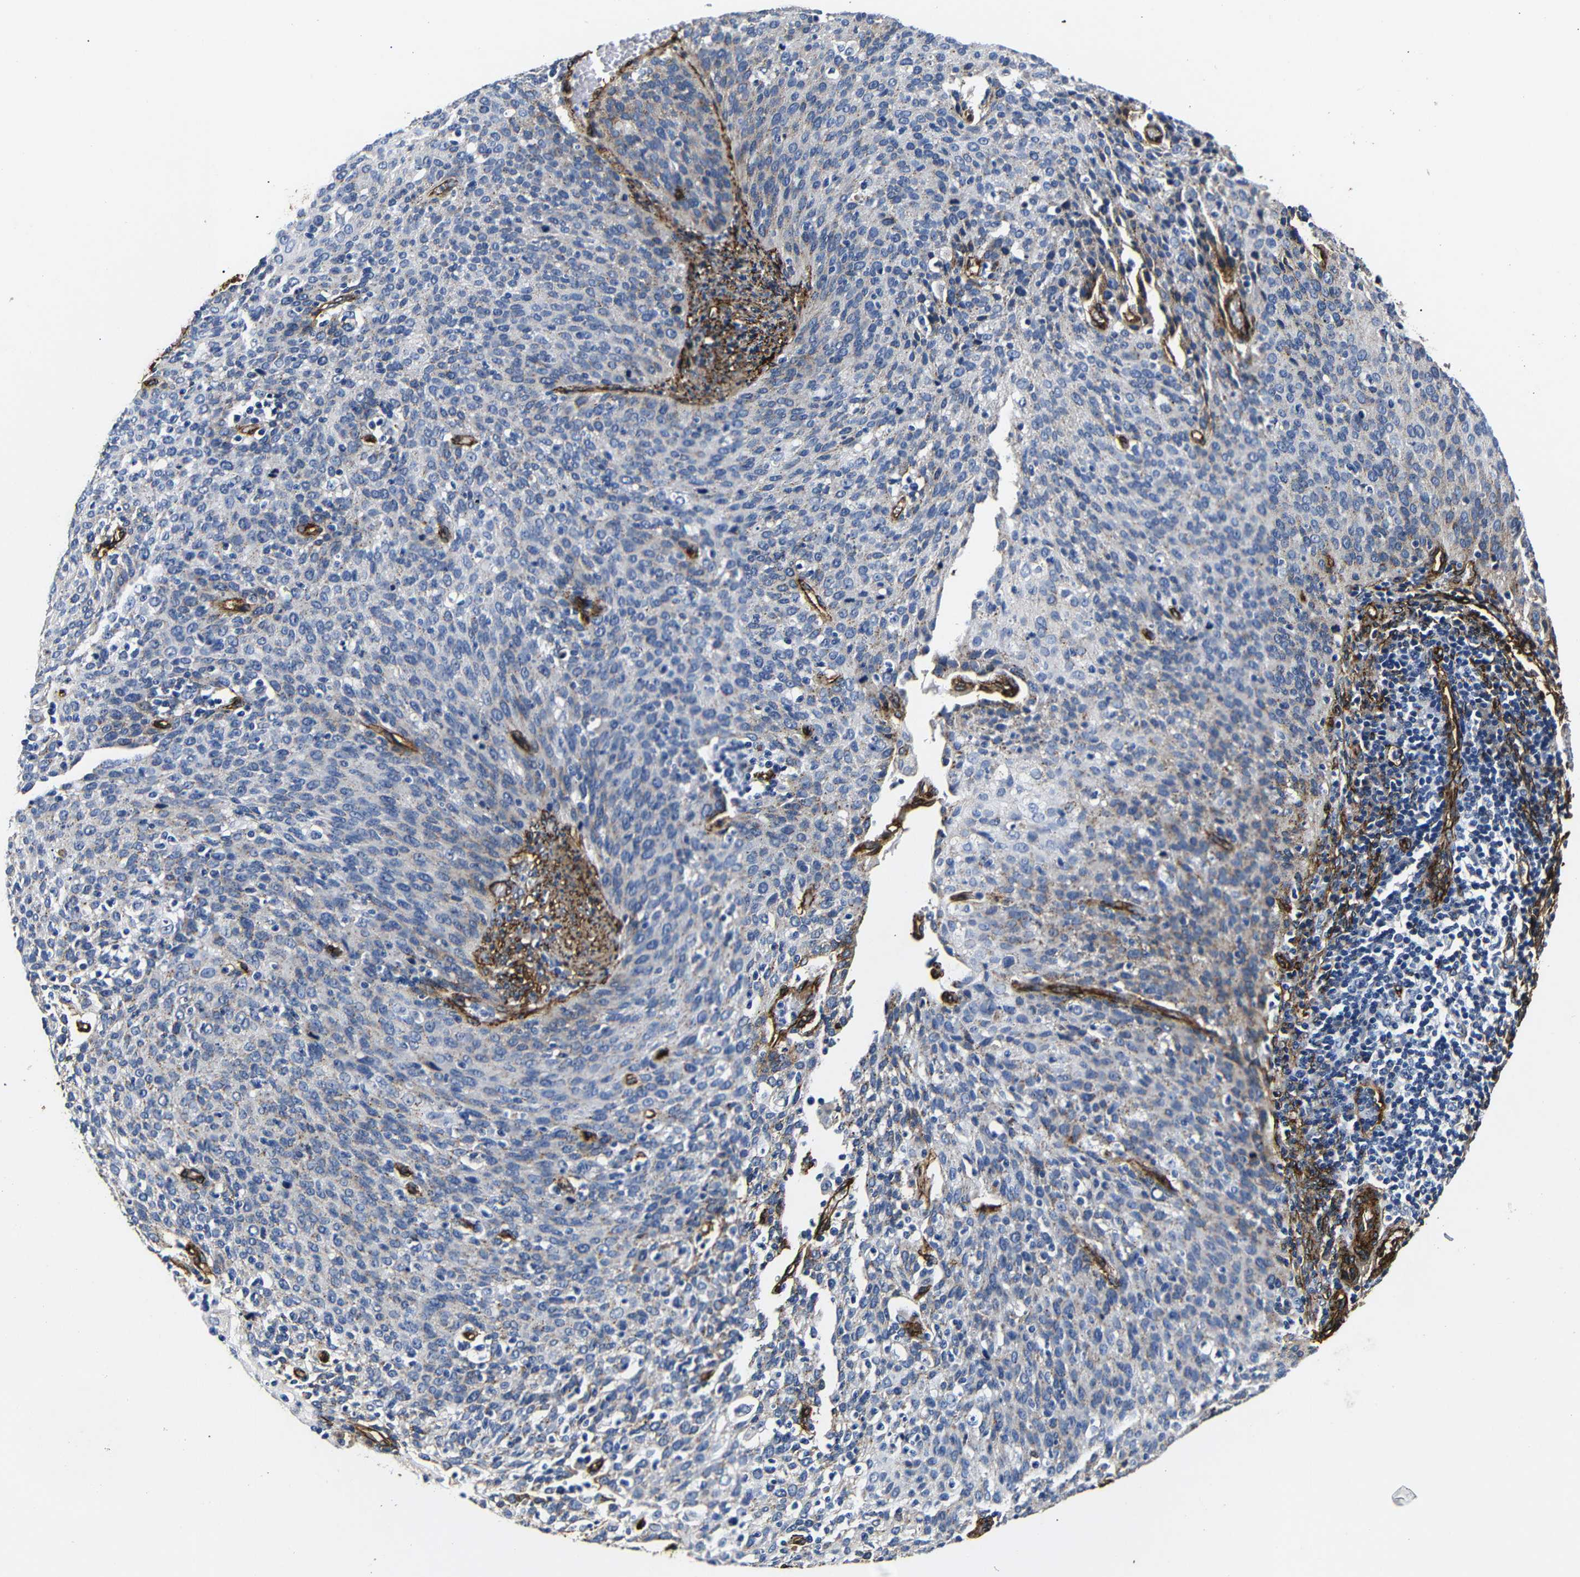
{"staining": {"intensity": "moderate", "quantity": "25%-75%", "location": "cytoplasmic/membranous"}, "tissue": "cervical cancer", "cell_type": "Tumor cells", "image_type": "cancer", "snomed": [{"axis": "morphology", "description": "Squamous cell carcinoma, NOS"}, {"axis": "topography", "description": "Cervix"}], "caption": "Cervical cancer stained with DAB (3,3'-diaminobenzidine) IHC displays medium levels of moderate cytoplasmic/membranous positivity in about 25%-75% of tumor cells. (Brightfield microscopy of DAB IHC at high magnification).", "gene": "CAV2", "patient": {"sex": "female", "age": 38}}